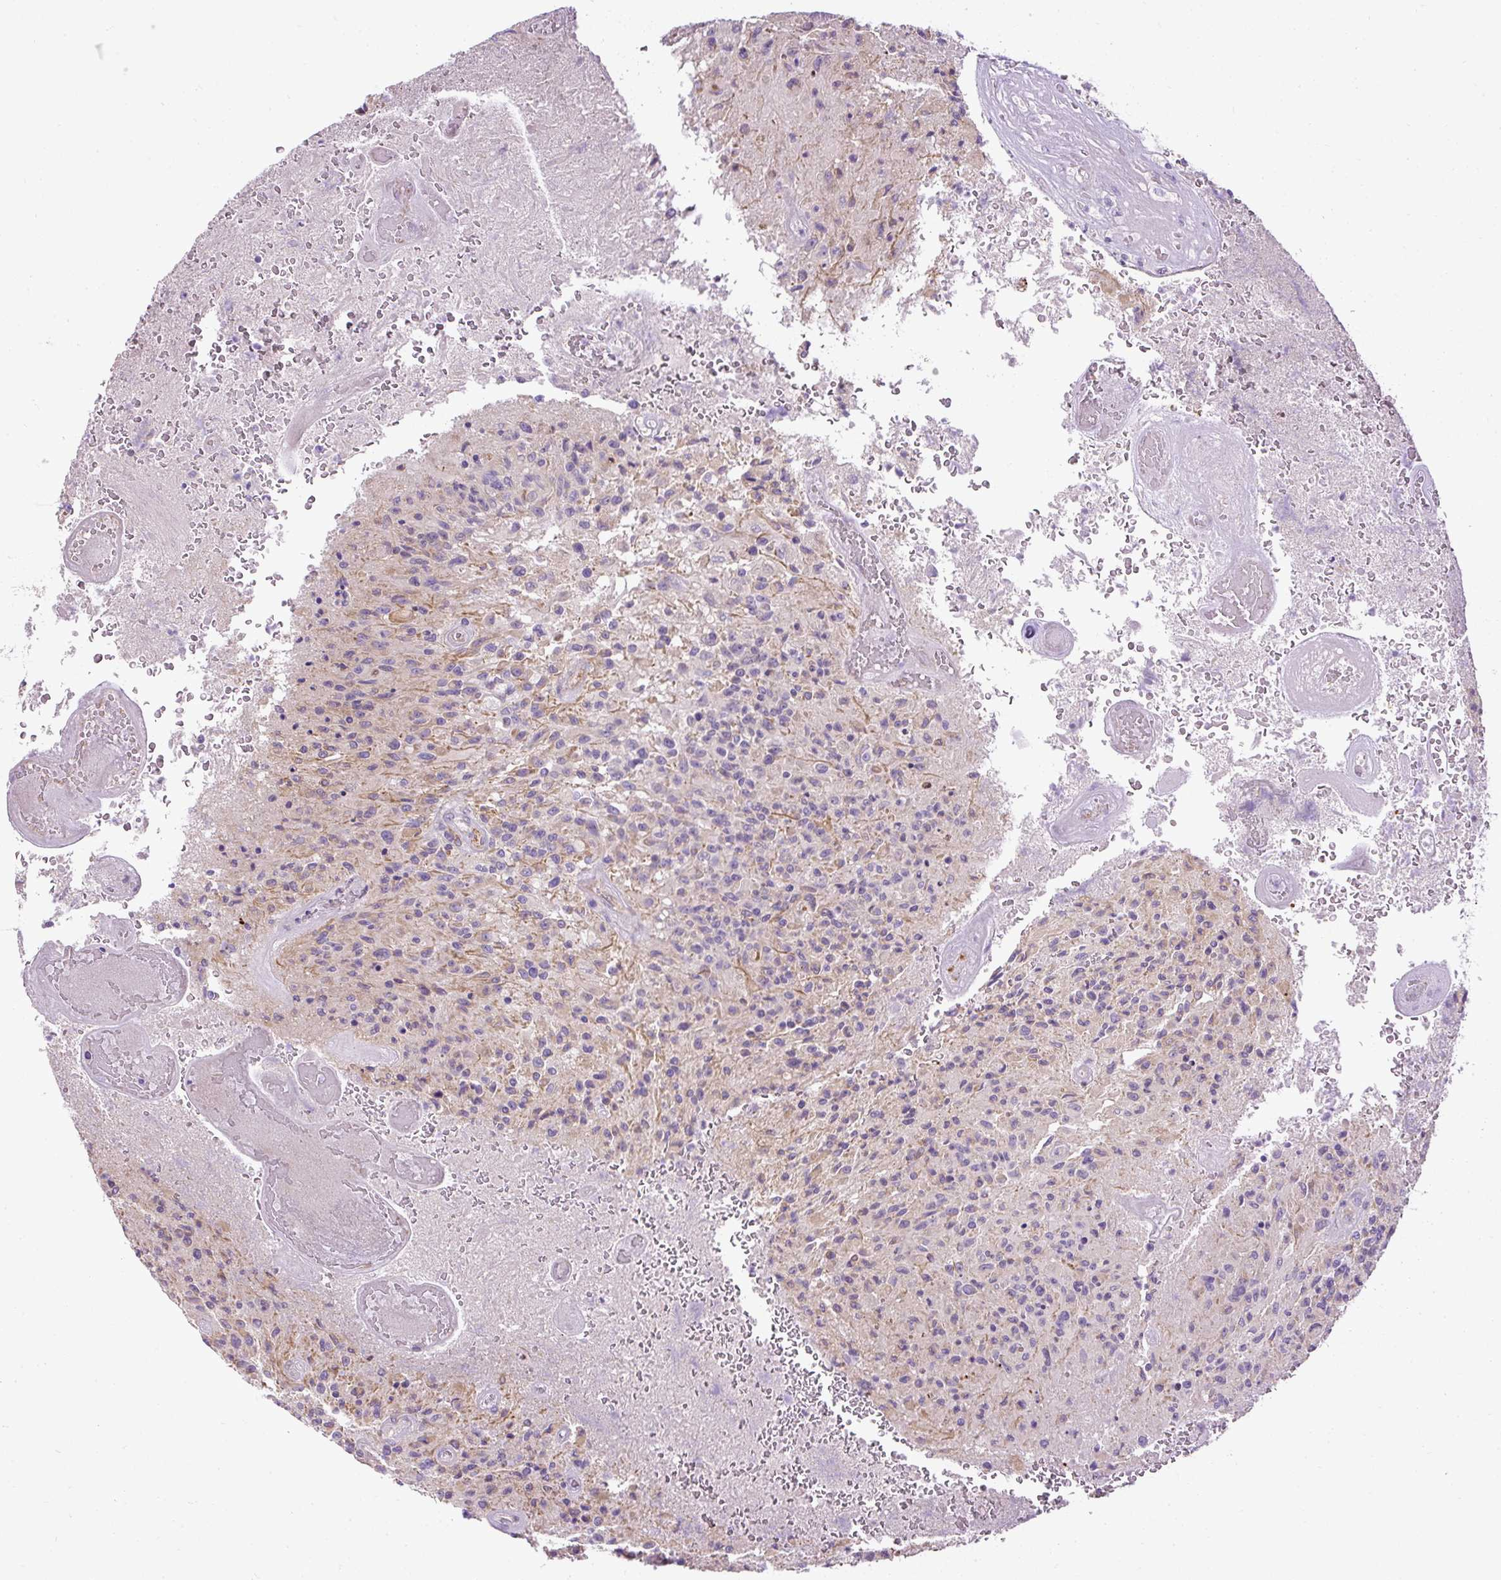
{"staining": {"intensity": "negative", "quantity": "none", "location": "none"}, "tissue": "glioma", "cell_type": "Tumor cells", "image_type": "cancer", "snomed": [{"axis": "morphology", "description": "Normal tissue, NOS"}, {"axis": "morphology", "description": "Glioma, malignant, High grade"}, {"axis": "topography", "description": "Cerebral cortex"}], "caption": "Human malignant glioma (high-grade) stained for a protein using IHC exhibits no expression in tumor cells.", "gene": "FAM149A", "patient": {"sex": "male", "age": 56}}